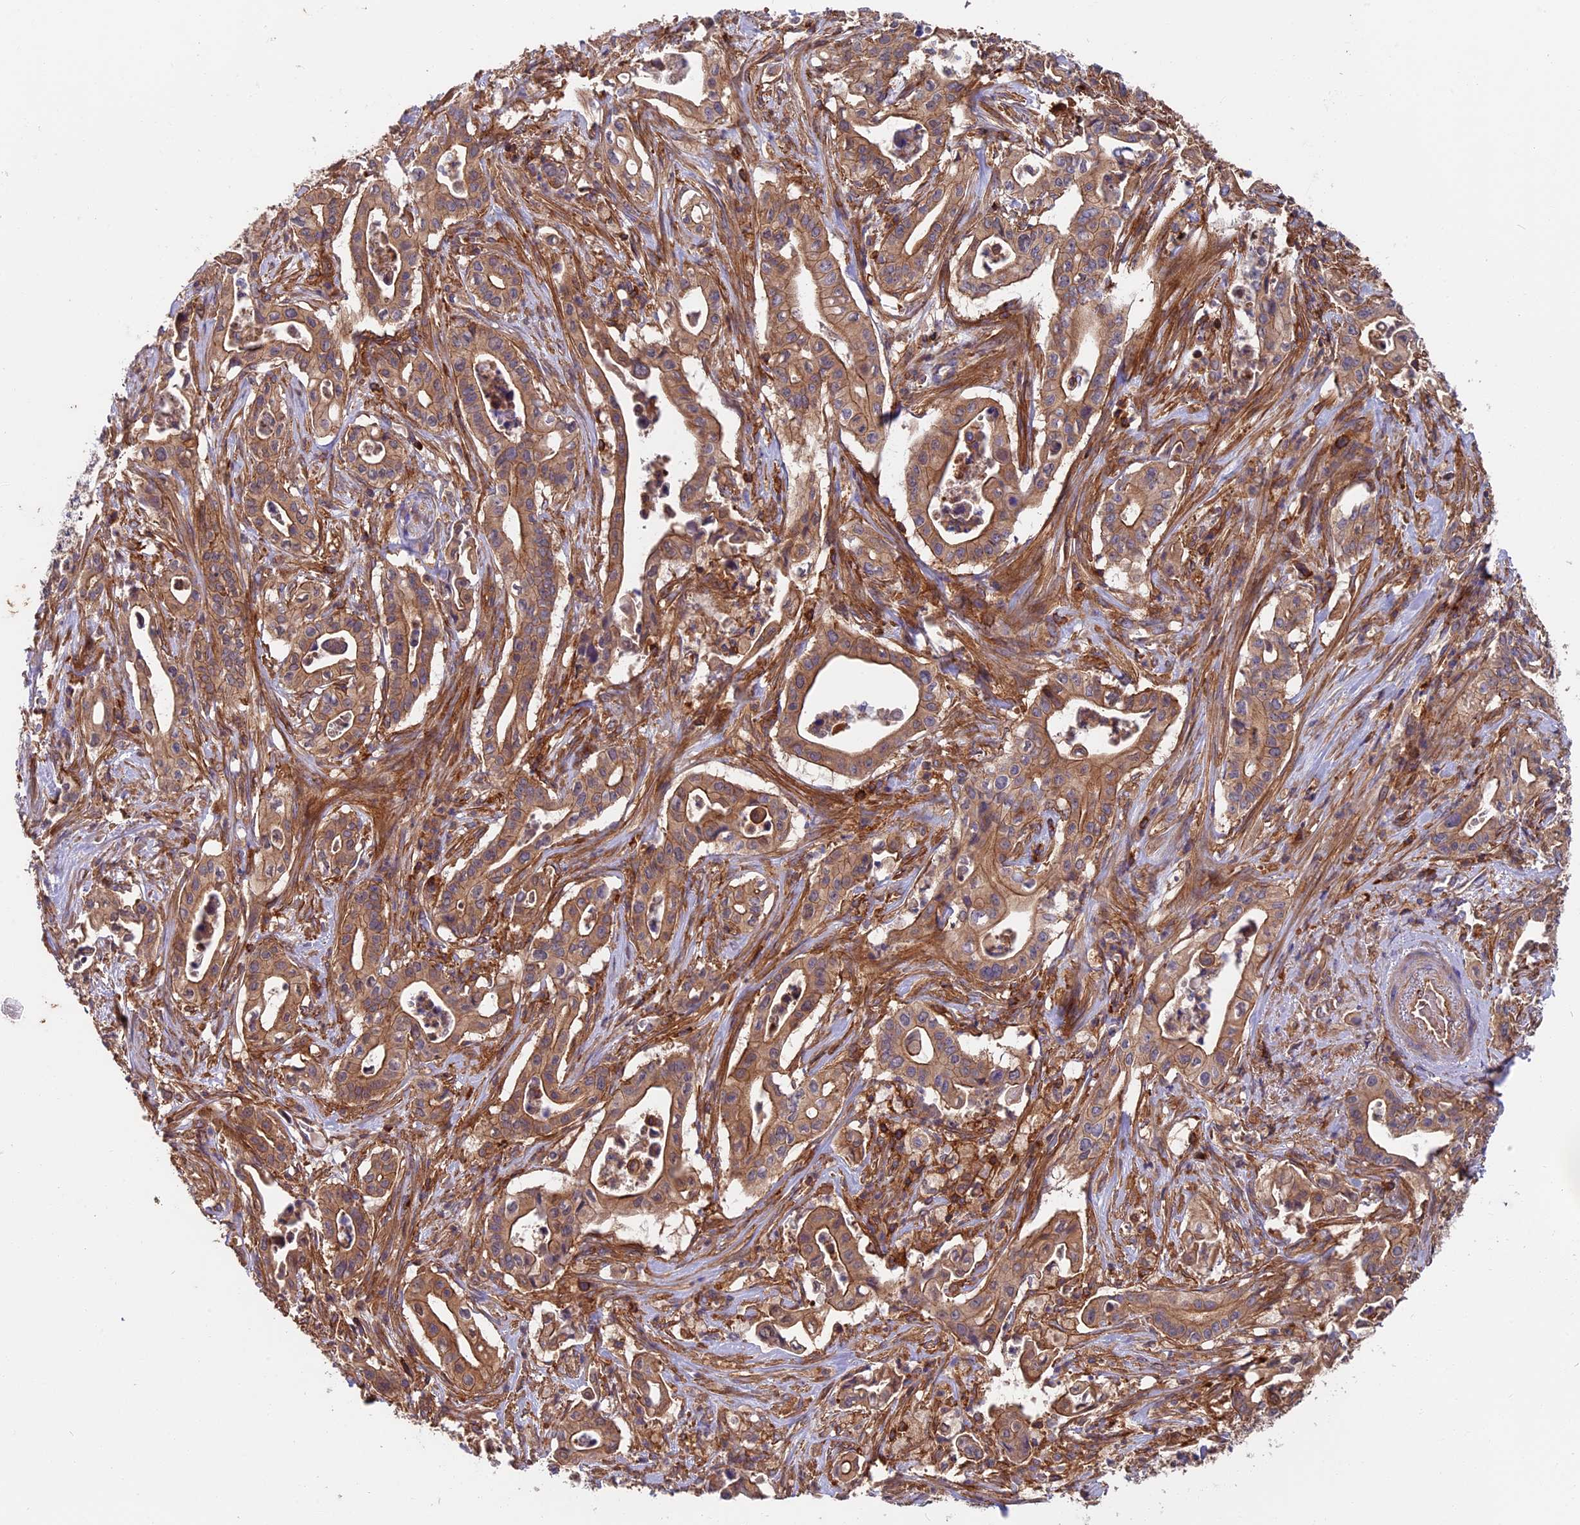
{"staining": {"intensity": "moderate", "quantity": ">75%", "location": "cytoplasmic/membranous"}, "tissue": "pancreatic cancer", "cell_type": "Tumor cells", "image_type": "cancer", "snomed": [{"axis": "morphology", "description": "Adenocarcinoma, NOS"}, {"axis": "topography", "description": "Pancreas"}], "caption": "Immunohistochemical staining of adenocarcinoma (pancreatic) reveals medium levels of moderate cytoplasmic/membranous staining in about >75% of tumor cells.", "gene": "MYO9B", "patient": {"sex": "female", "age": 77}}